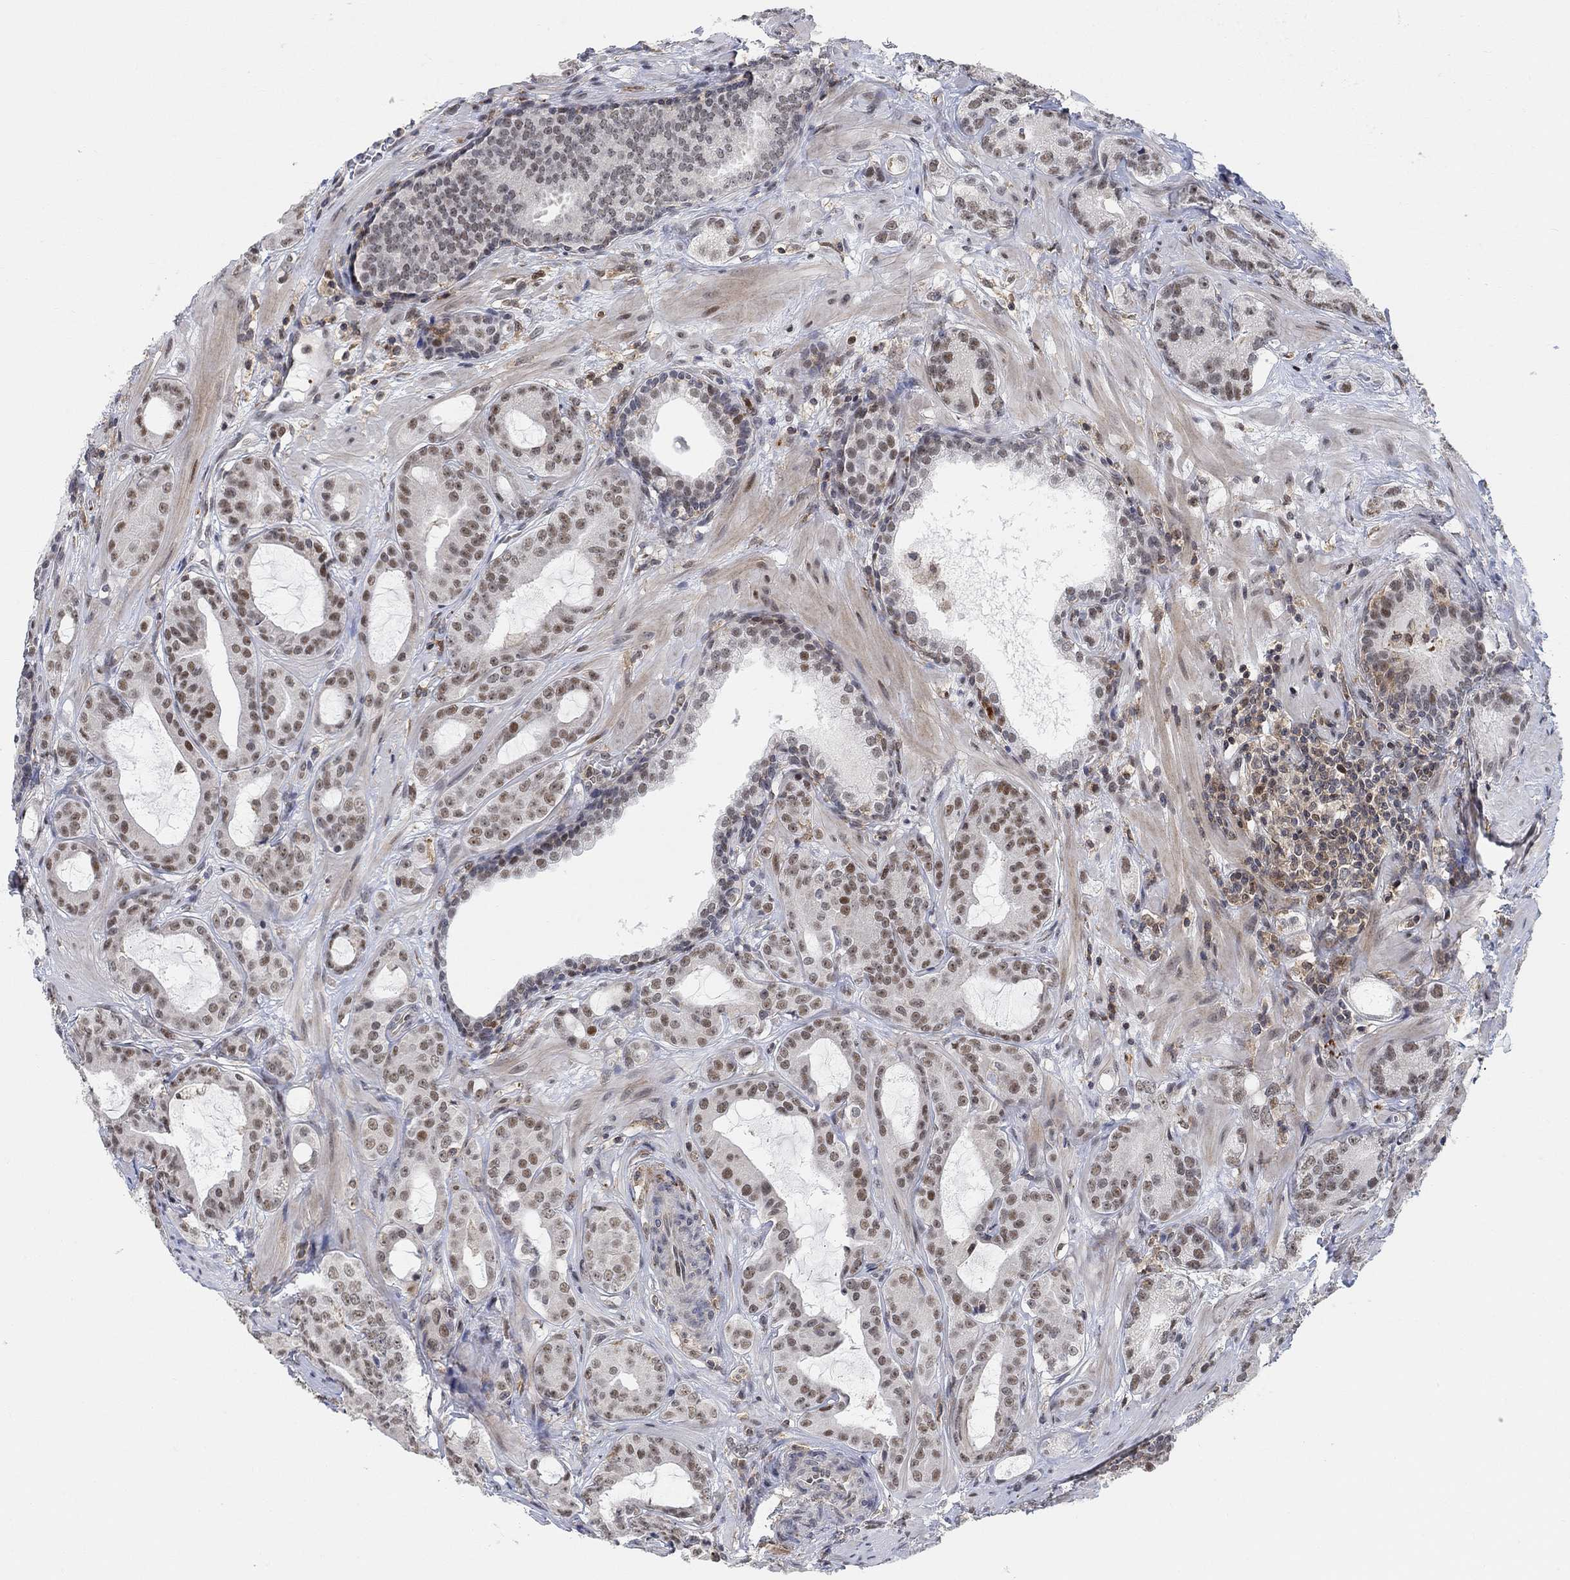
{"staining": {"intensity": "moderate", "quantity": "25%-75%", "location": "nuclear"}, "tissue": "prostate cancer", "cell_type": "Tumor cells", "image_type": "cancer", "snomed": [{"axis": "morphology", "description": "Adenocarcinoma, NOS"}, {"axis": "topography", "description": "Prostate"}], "caption": "Human prostate cancer stained for a protein (brown) demonstrates moderate nuclear positive positivity in about 25%-75% of tumor cells.", "gene": "PWWP2B", "patient": {"sex": "male", "age": 69}}